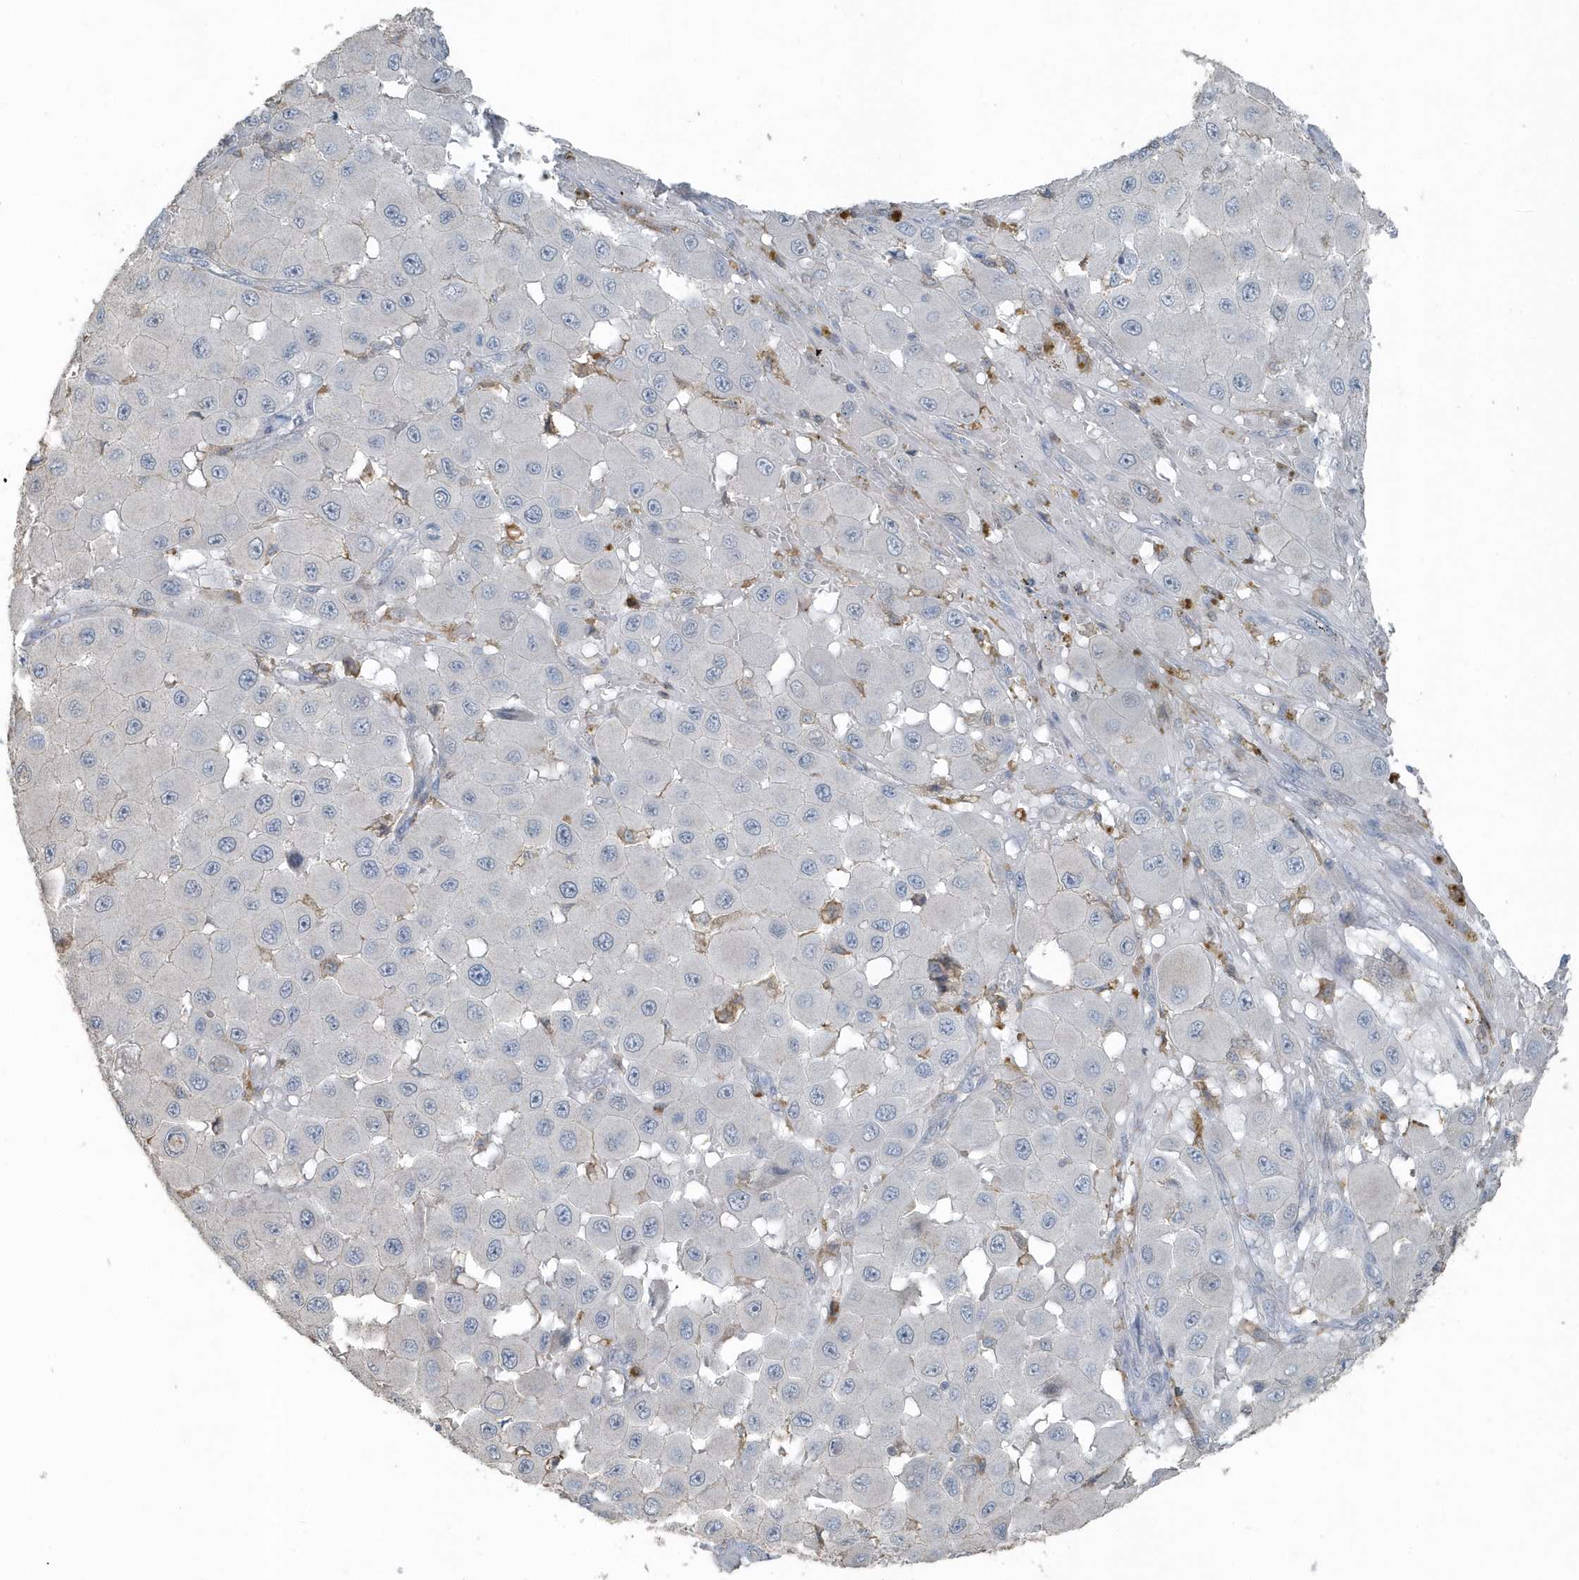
{"staining": {"intensity": "negative", "quantity": "none", "location": "none"}, "tissue": "melanoma", "cell_type": "Tumor cells", "image_type": "cancer", "snomed": [{"axis": "morphology", "description": "Malignant melanoma, NOS"}, {"axis": "topography", "description": "Skin"}], "caption": "Tumor cells are negative for protein expression in human malignant melanoma.", "gene": "ACTC1", "patient": {"sex": "female", "age": 81}}